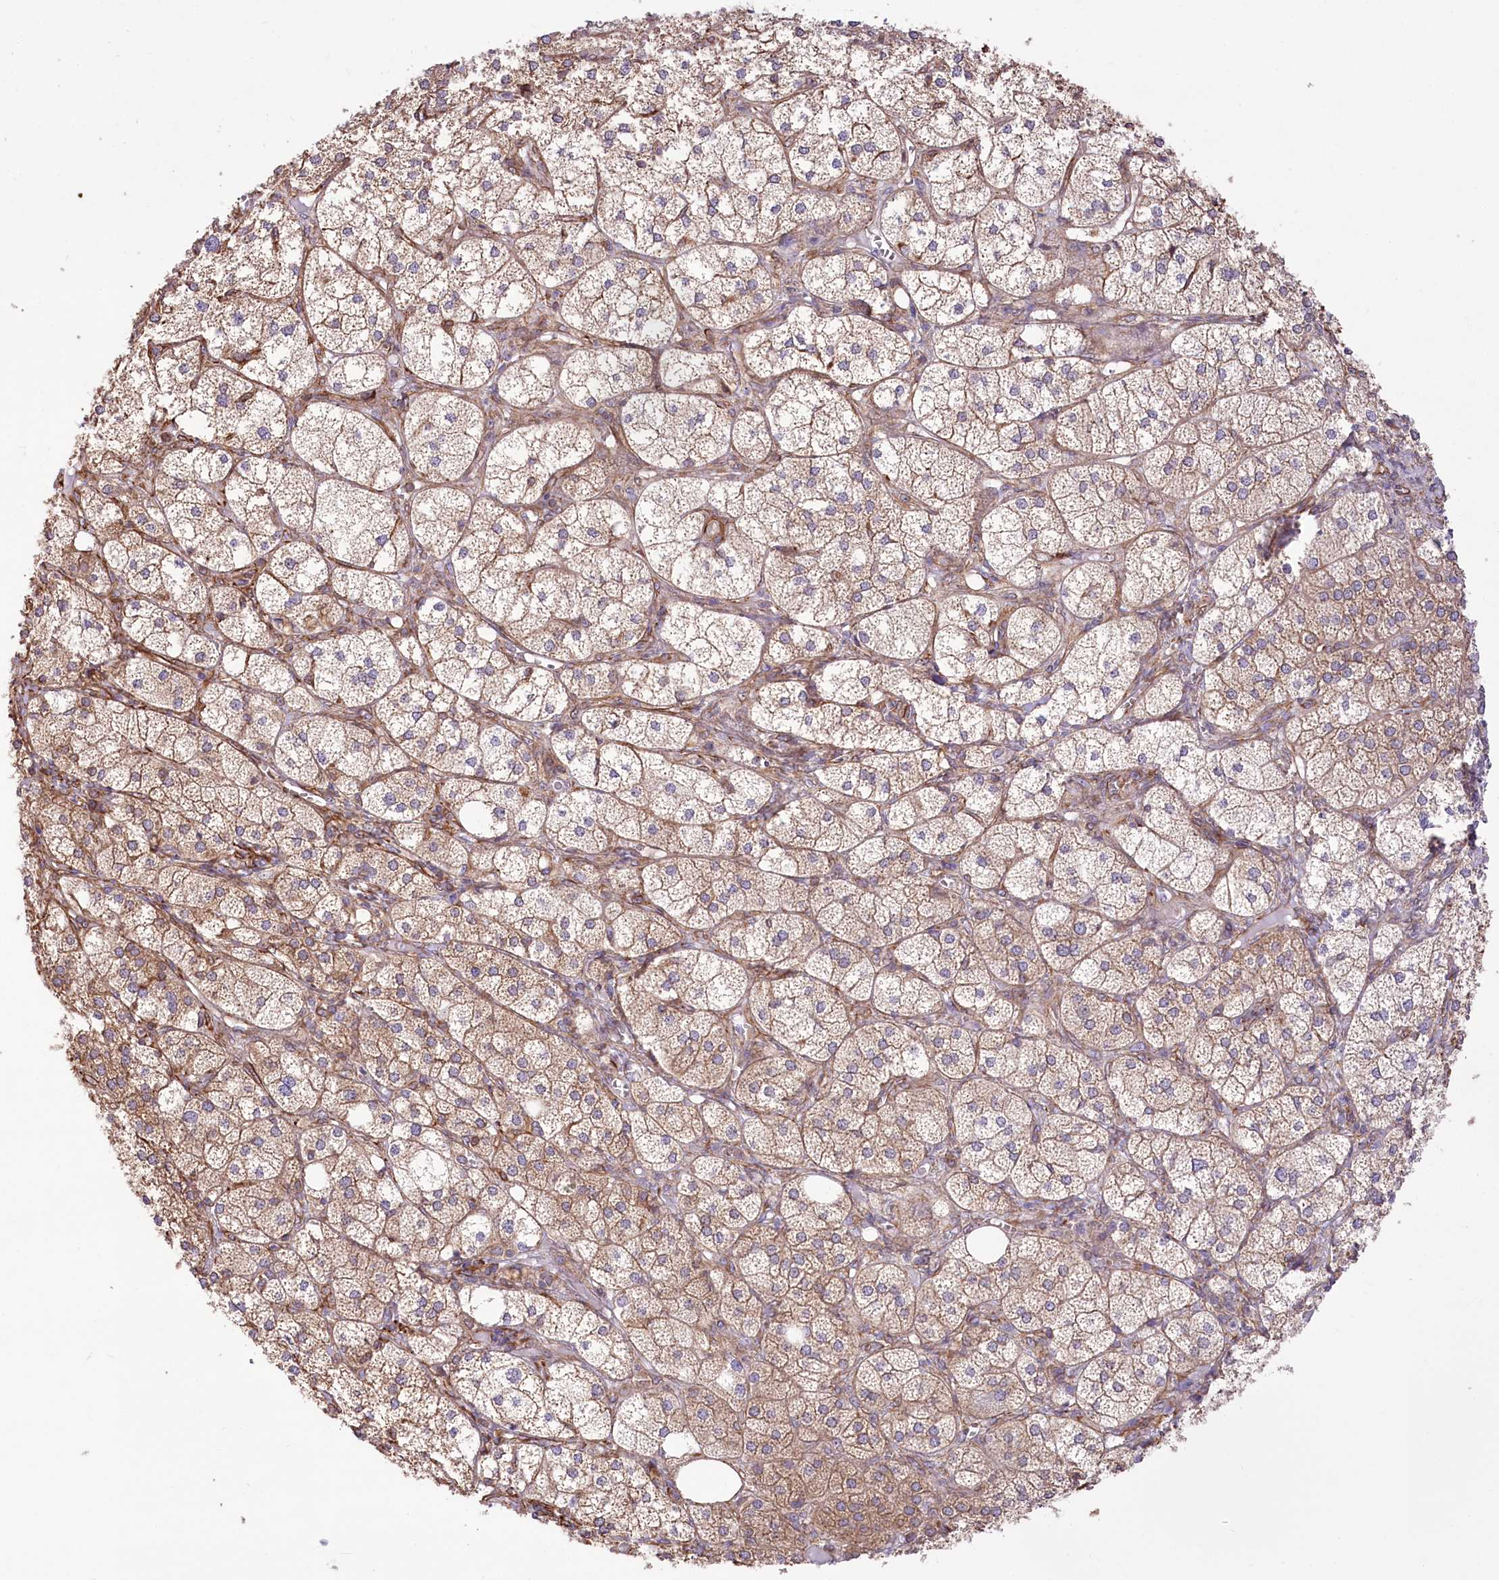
{"staining": {"intensity": "moderate", "quantity": ">75%", "location": "cytoplasmic/membranous"}, "tissue": "adrenal gland", "cell_type": "Glandular cells", "image_type": "normal", "snomed": [{"axis": "morphology", "description": "Normal tissue, NOS"}, {"axis": "topography", "description": "Adrenal gland"}], "caption": "High-magnification brightfield microscopy of benign adrenal gland stained with DAB (3,3'-diaminobenzidine) (brown) and counterstained with hematoxylin (blue). glandular cells exhibit moderate cytoplasmic/membranous expression is present in about>75% of cells.", "gene": "TTC1", "patient": {"sex": "female", "age": 61}}